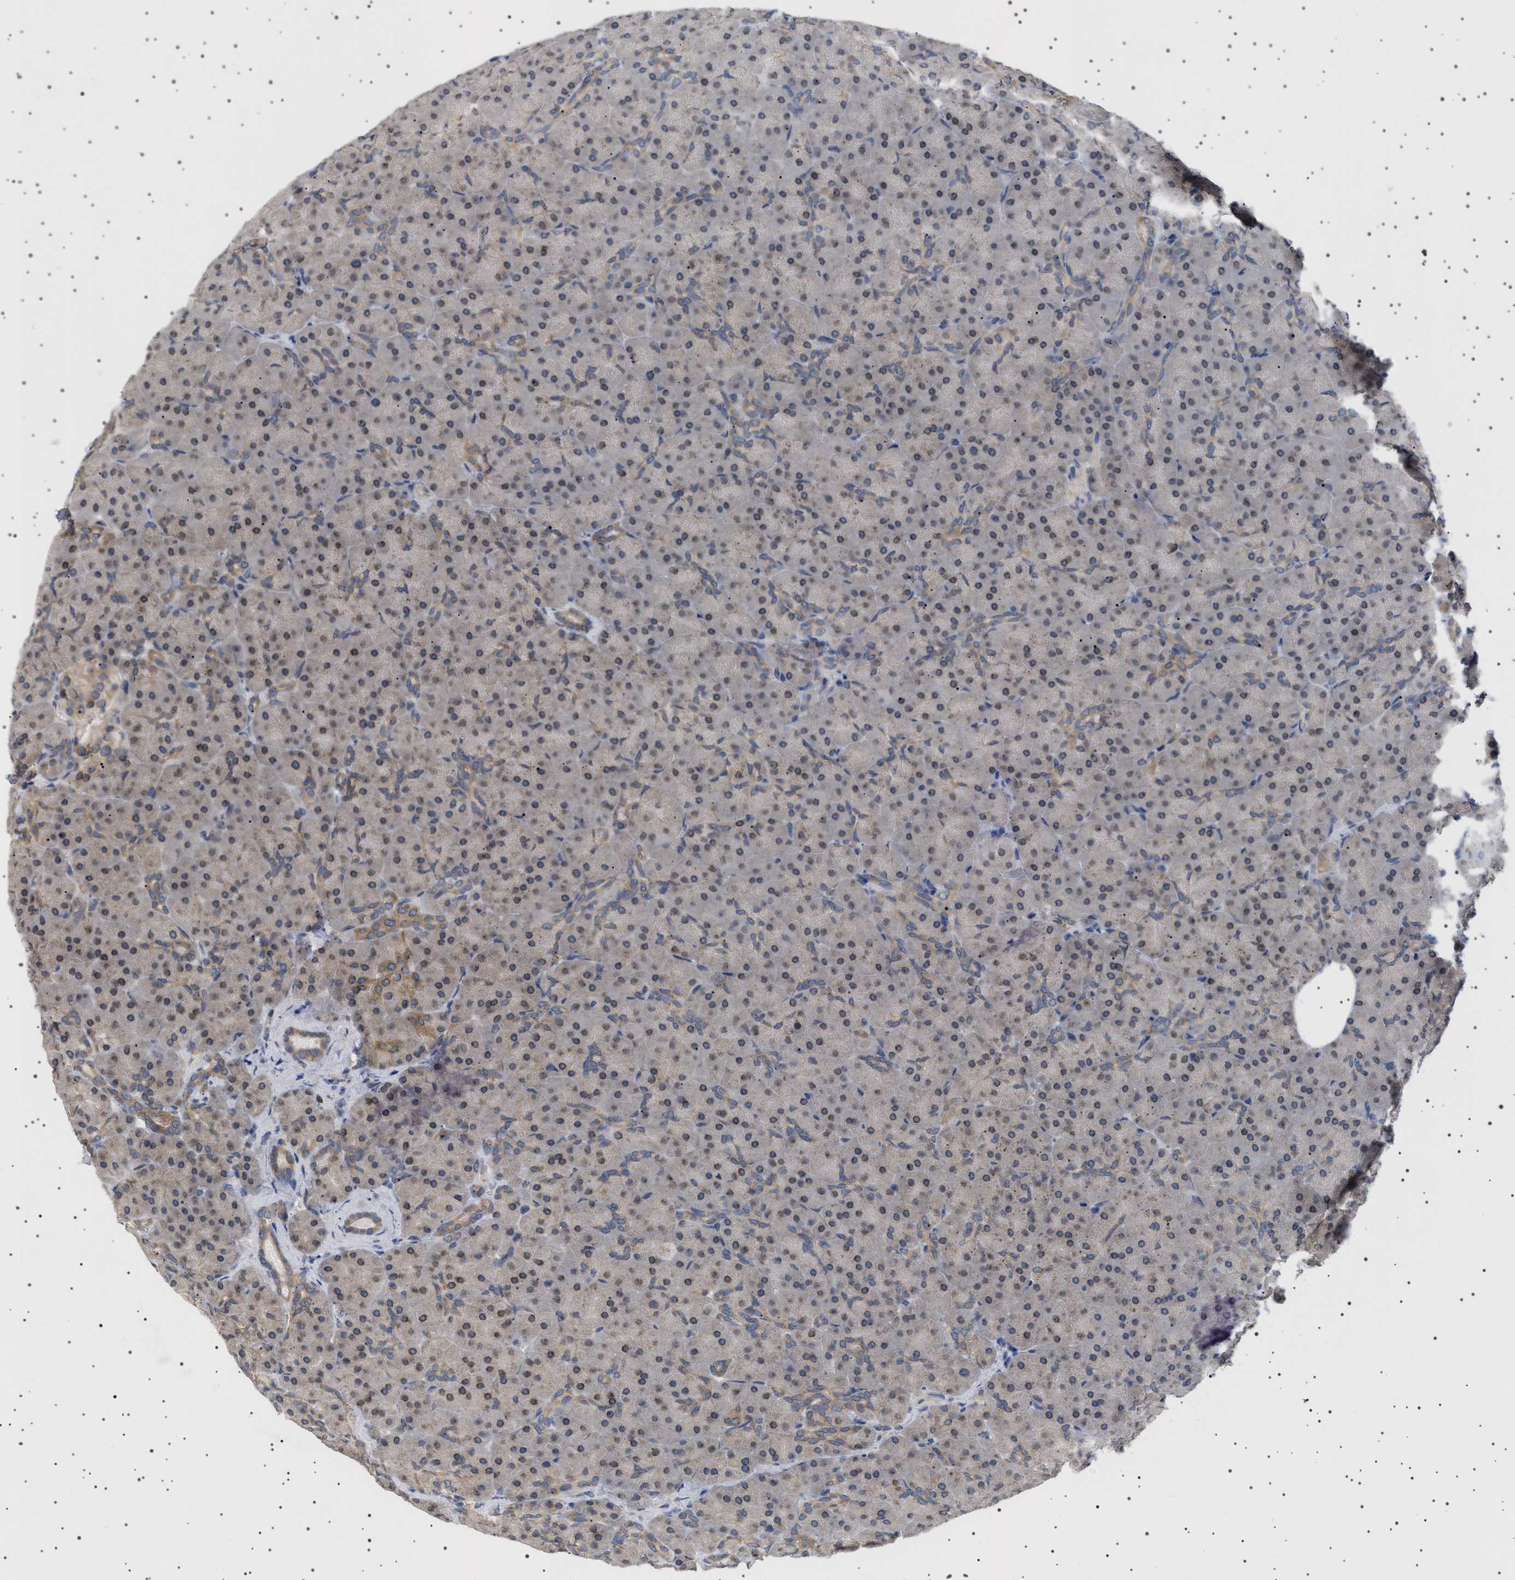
{"staining": {"intensity": "moderate", "quantity": "25%-75%", "location": "cytoplasmic/membranous,nuclear"}, "tissue": "pancreas", "cell_type": "Exocrine glandular cells", "image_type": "normal", "snomed": [{"axis": "morphology", "description": "Normal tissue, NOS"}, {"axis": "topography", "description": "Pancreas"}], "caption": "This photomicrograph shows unremarkable pancreas stained with IHC to label a protein in brown. The cytoplasmic/membranous,nuclear of exocrine glandular cells show moderate positivity for the protein. Nuclei are counter-stained blue.", "gene": "NUP93", "patient": {"sex": "male", "age": 66}}